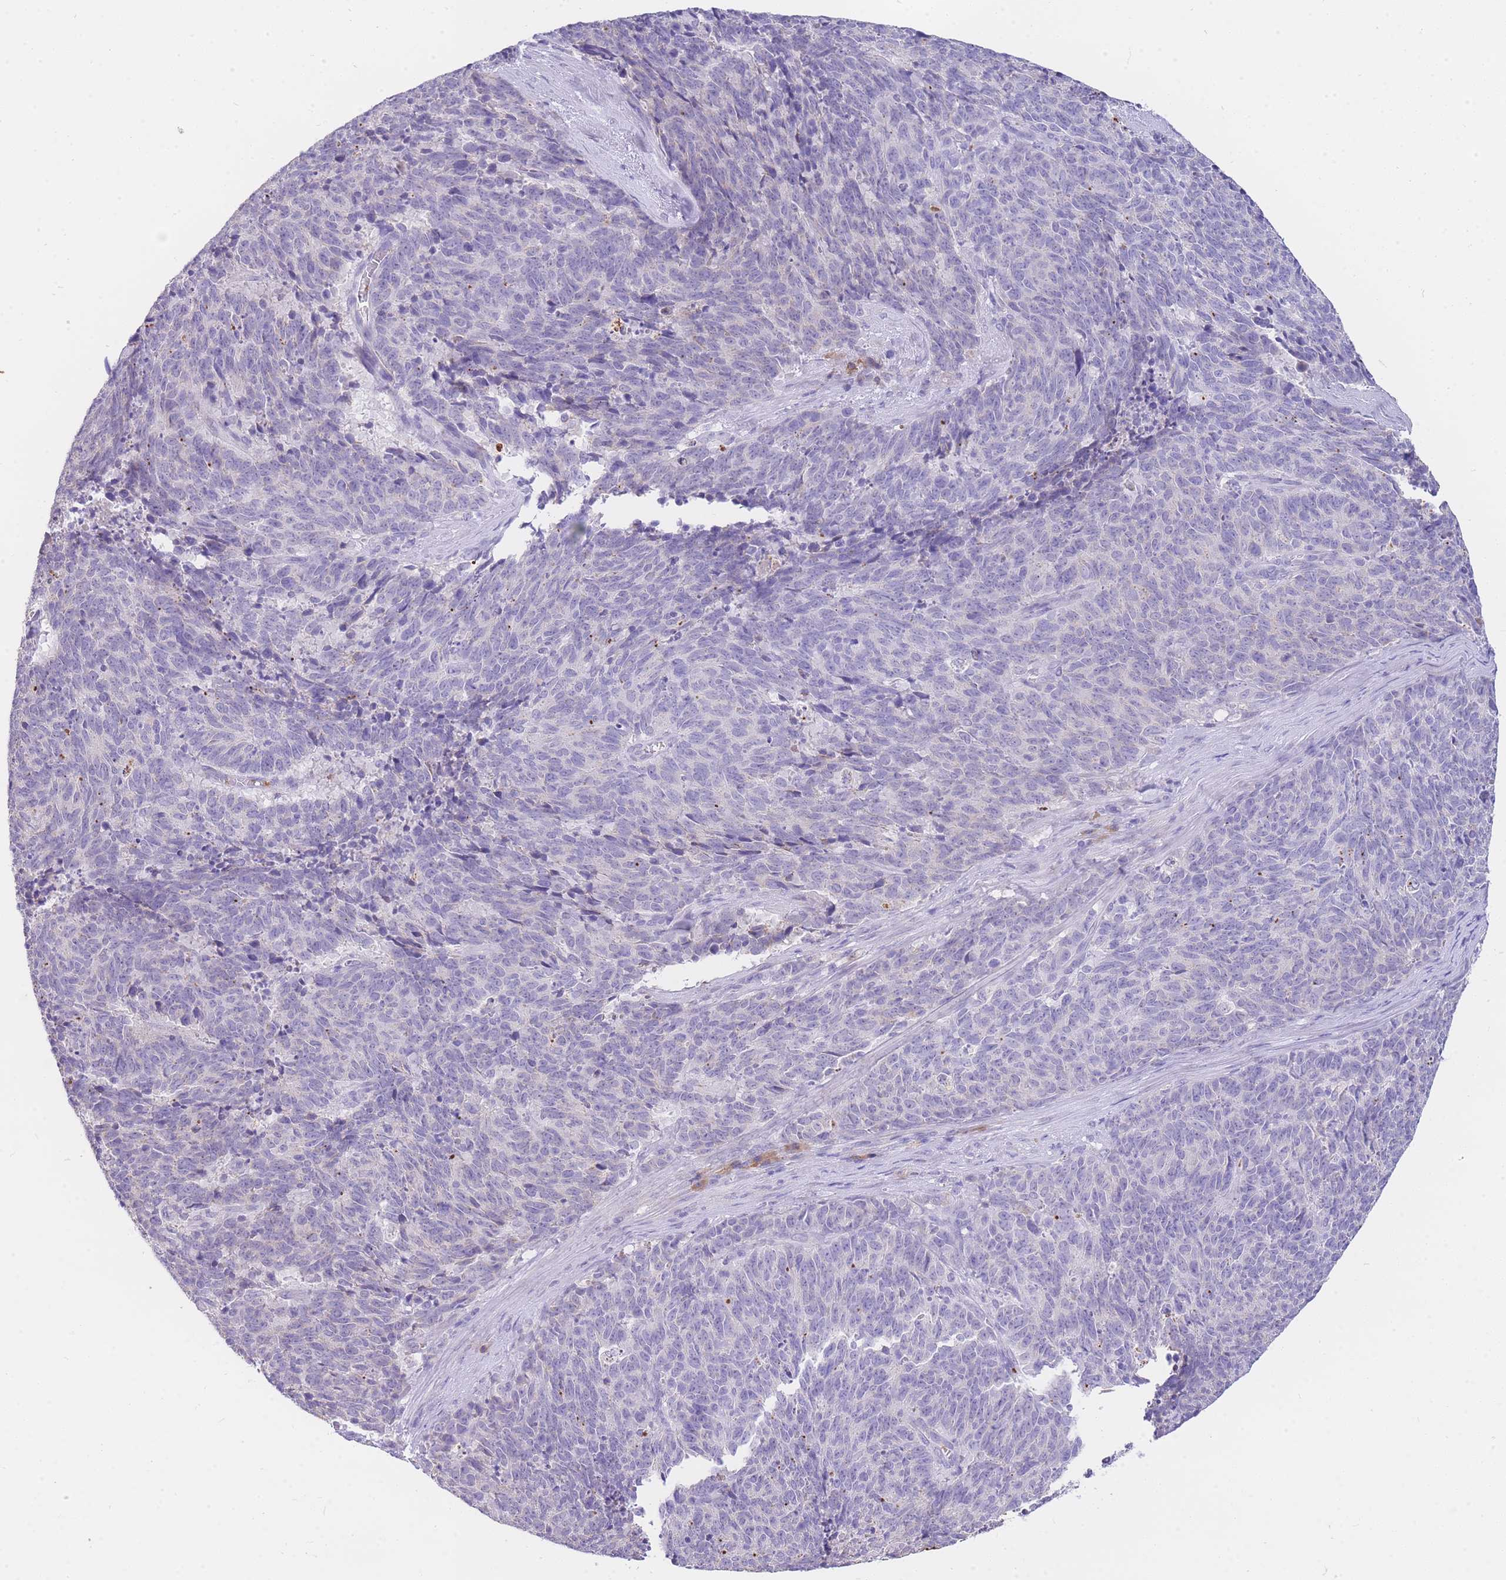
{"staining": {"intensity": "negative", "quantity": "none", "location": "none"}, "tissue": "cervical cancer", "cell_type": "Tumor cells", "image_type": "cancer", "snomed": [{"axis": "morphology", "description": "Squamous cell carcinoma, NOS"}, {"axis": "topography", "description": "Cervix"}], "caption": "An immunohistochemistry (IHC) micrograph of cervical cancer (squamous cell carcinoma) is shown. There is no staining in tumor cells of cervical cancer (squamous cell carcinoma).", "gene": "C2orf88", "patient": {"sex": "female", "age": 29}}